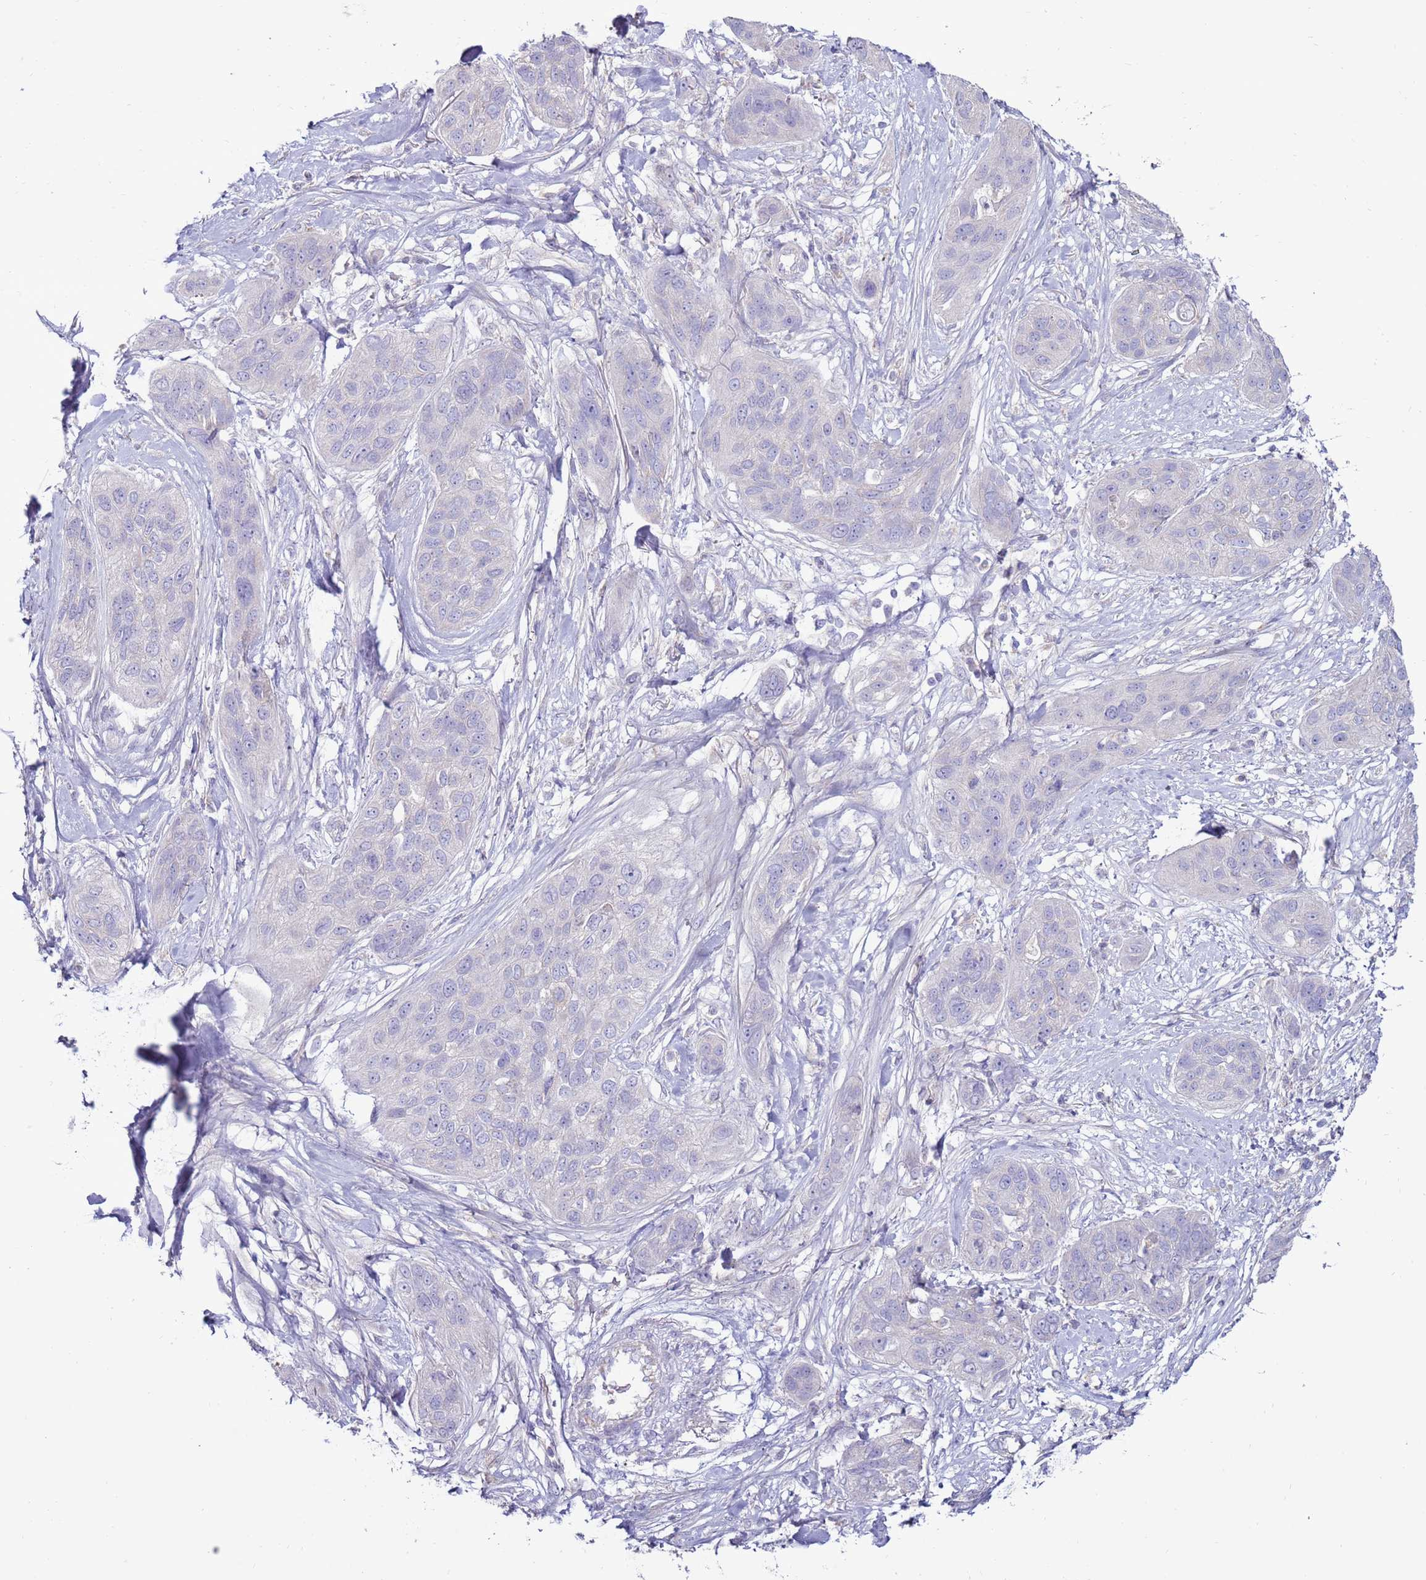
{"staining": {"intensity": "negative", "quantity": "none", "location": "none"}, "tissue": "lung cancer", "cell_type": "Tumor cells", "image_type": "cancer", "snomed": [{"axis": "morphology", "description": "Squamous cell carcinoma, NOS"}, {"axis": "topography", "description": "Lung"}], "caption": "There is no significant positivity in tumor cells of lung cancer (squamous cell carcinoma).", "gene": "TRAPPC4", "patient": {"sex": "female", "age": 70}}